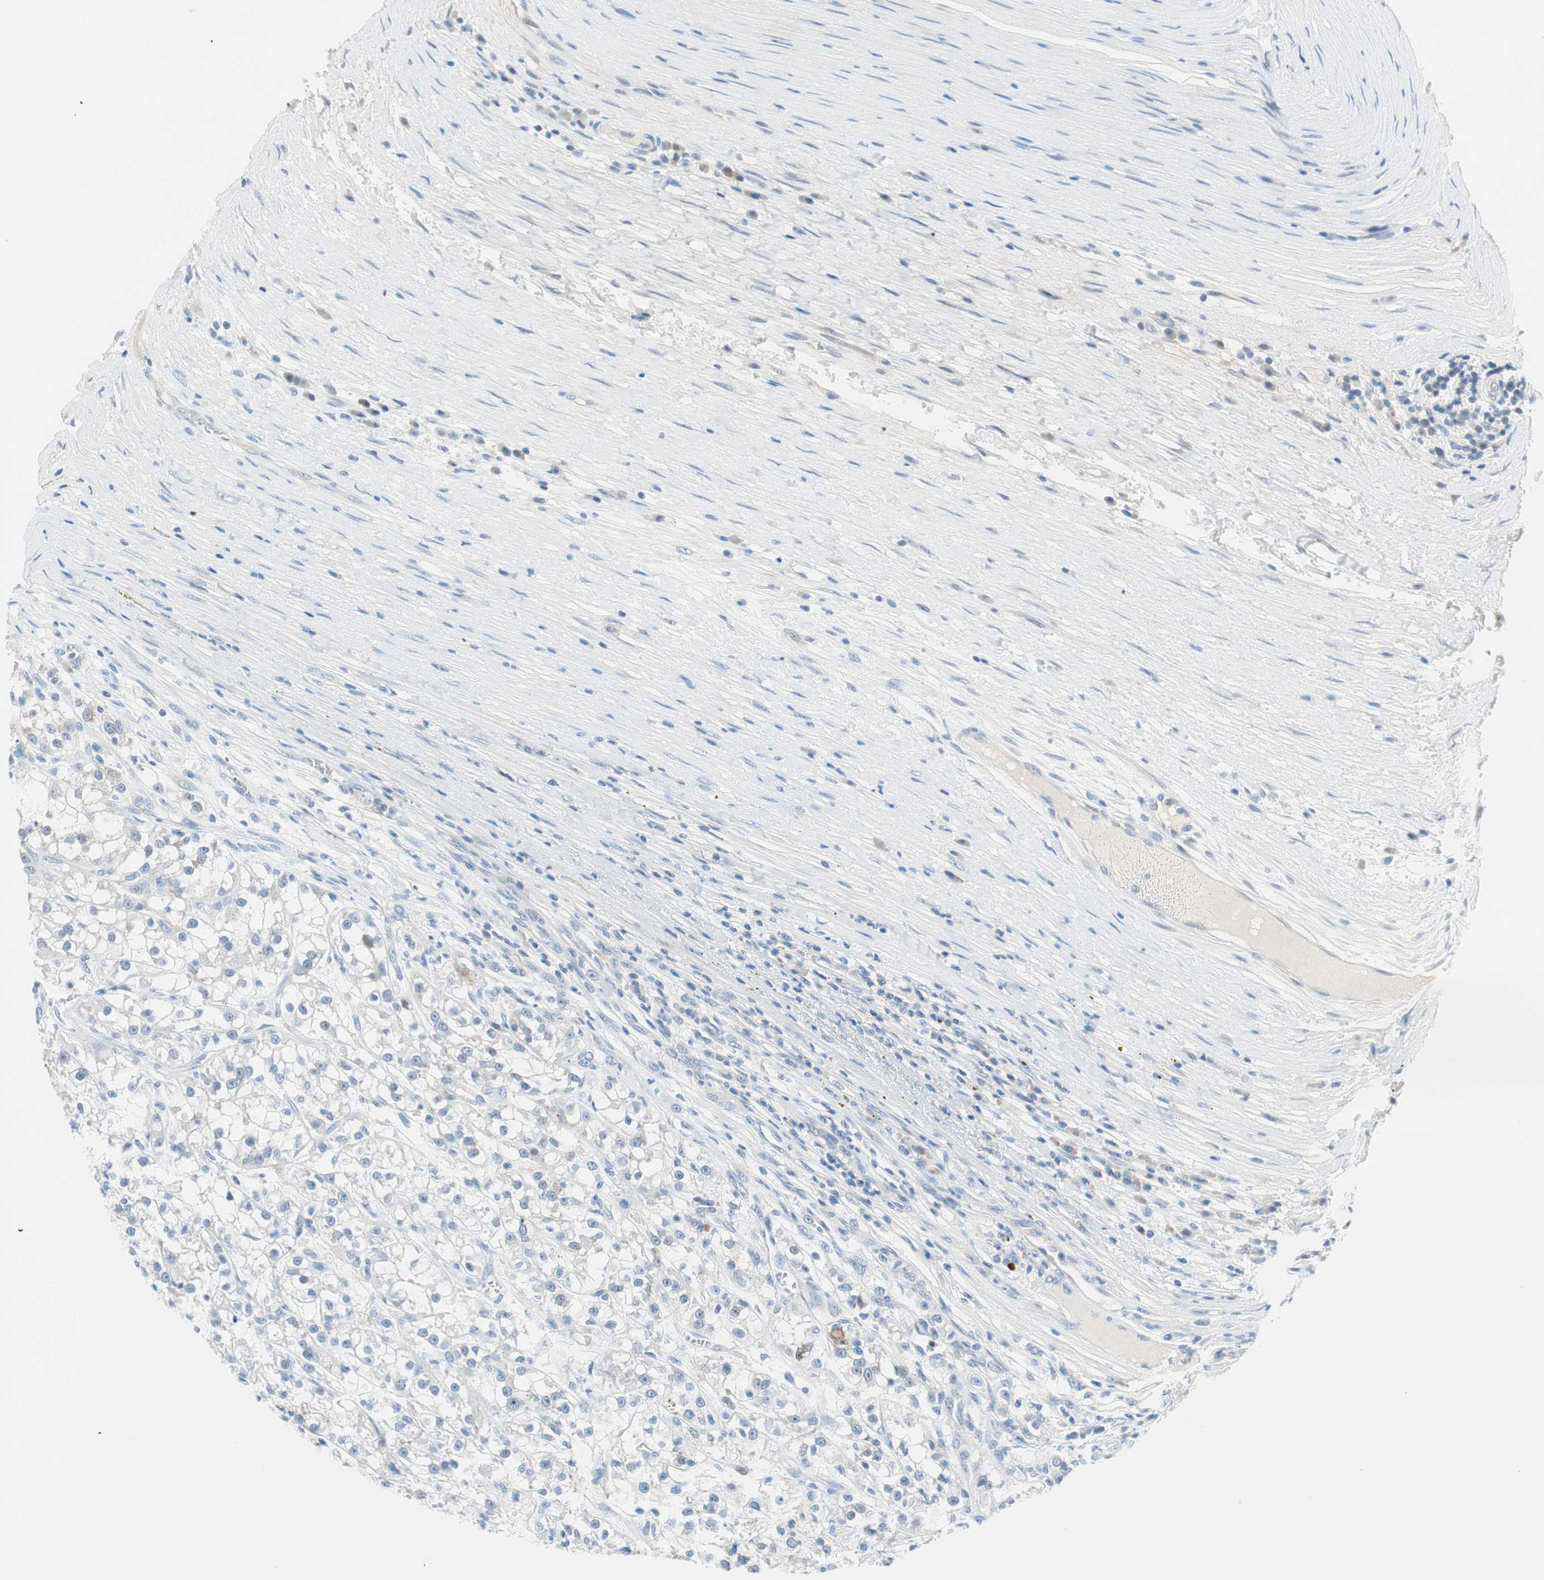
{"staining": {"intensity": "negative", "quantity": "none", "location": "none"}, "tissue": "renal cancer", "cell_type": "Tumor cells", "image_type": "cancer", "snomed": [{"axis": "morphology", "description": "Adenocarcinoma, NOS"}, {"axis": "topography", "description": "Kidney"}], "caption": "The immunohistochemistry histopathology image has no significant staining in tumor cells of adenocarcinoma (renal) tissue. (DAB (3,3'-diaminobenzidine) immunohistochemistry (IHC) with hematoxylin counter stain).", "gene": "GNAO1", "patient": {"sex": "female", "age": 52}}